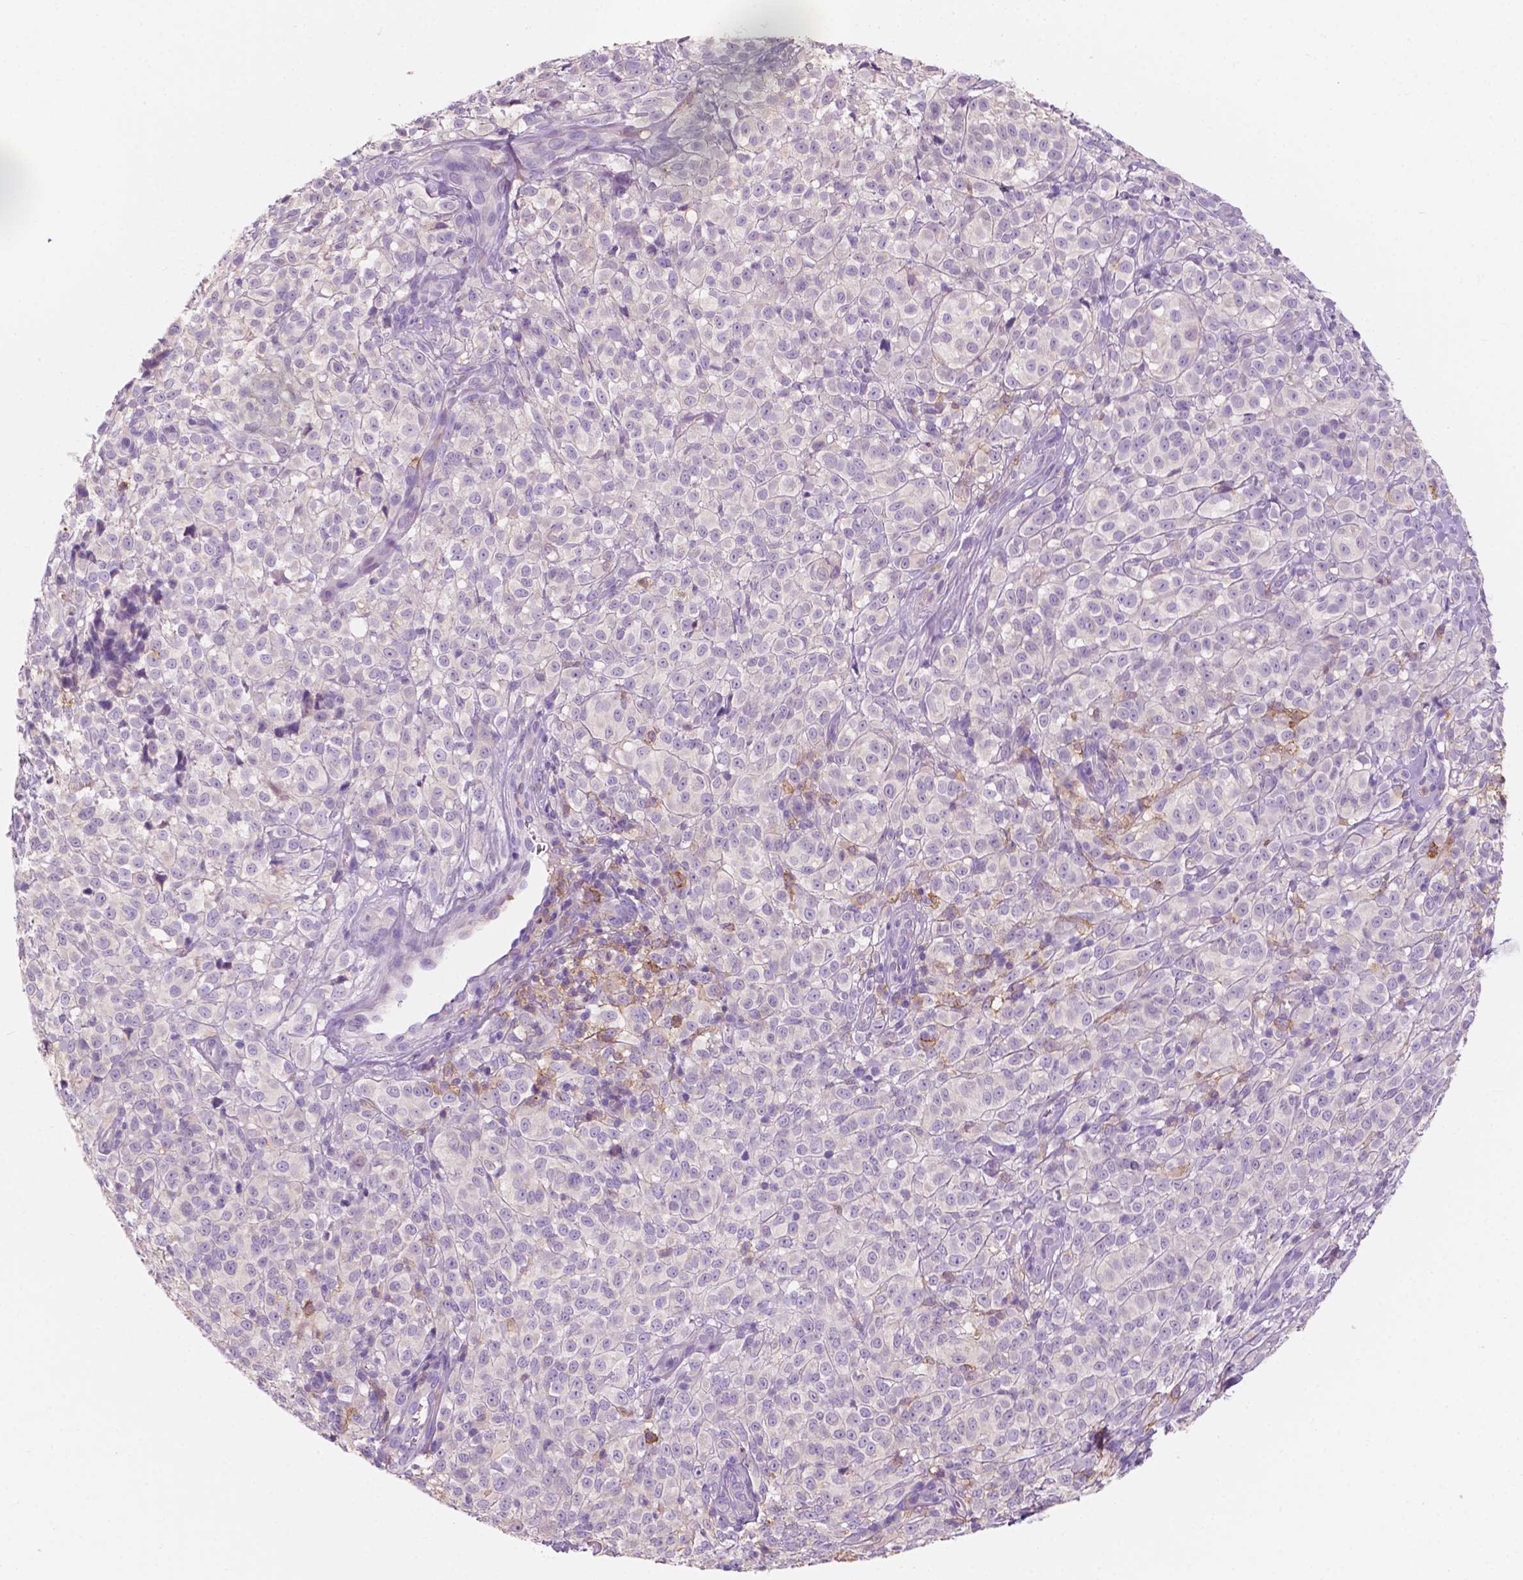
{"staining": {"intensity": "negative", "quantity": "none", "location": "none"}, "tissue": "melanoma", "cell_type": "Tumor cells", "image_type": "cancer", "snomed": [{"axis": "morphology", "description": "Malignant melanoma, NOS"}, {"axis": "topography", "description": "Skin"}], "caption": "Melanoma stained for a protein using immunohistochemistry exhibits no expression tumor cells.", "gene": "SEMA4A", "patient": {"sex": "male", "age": 85}}